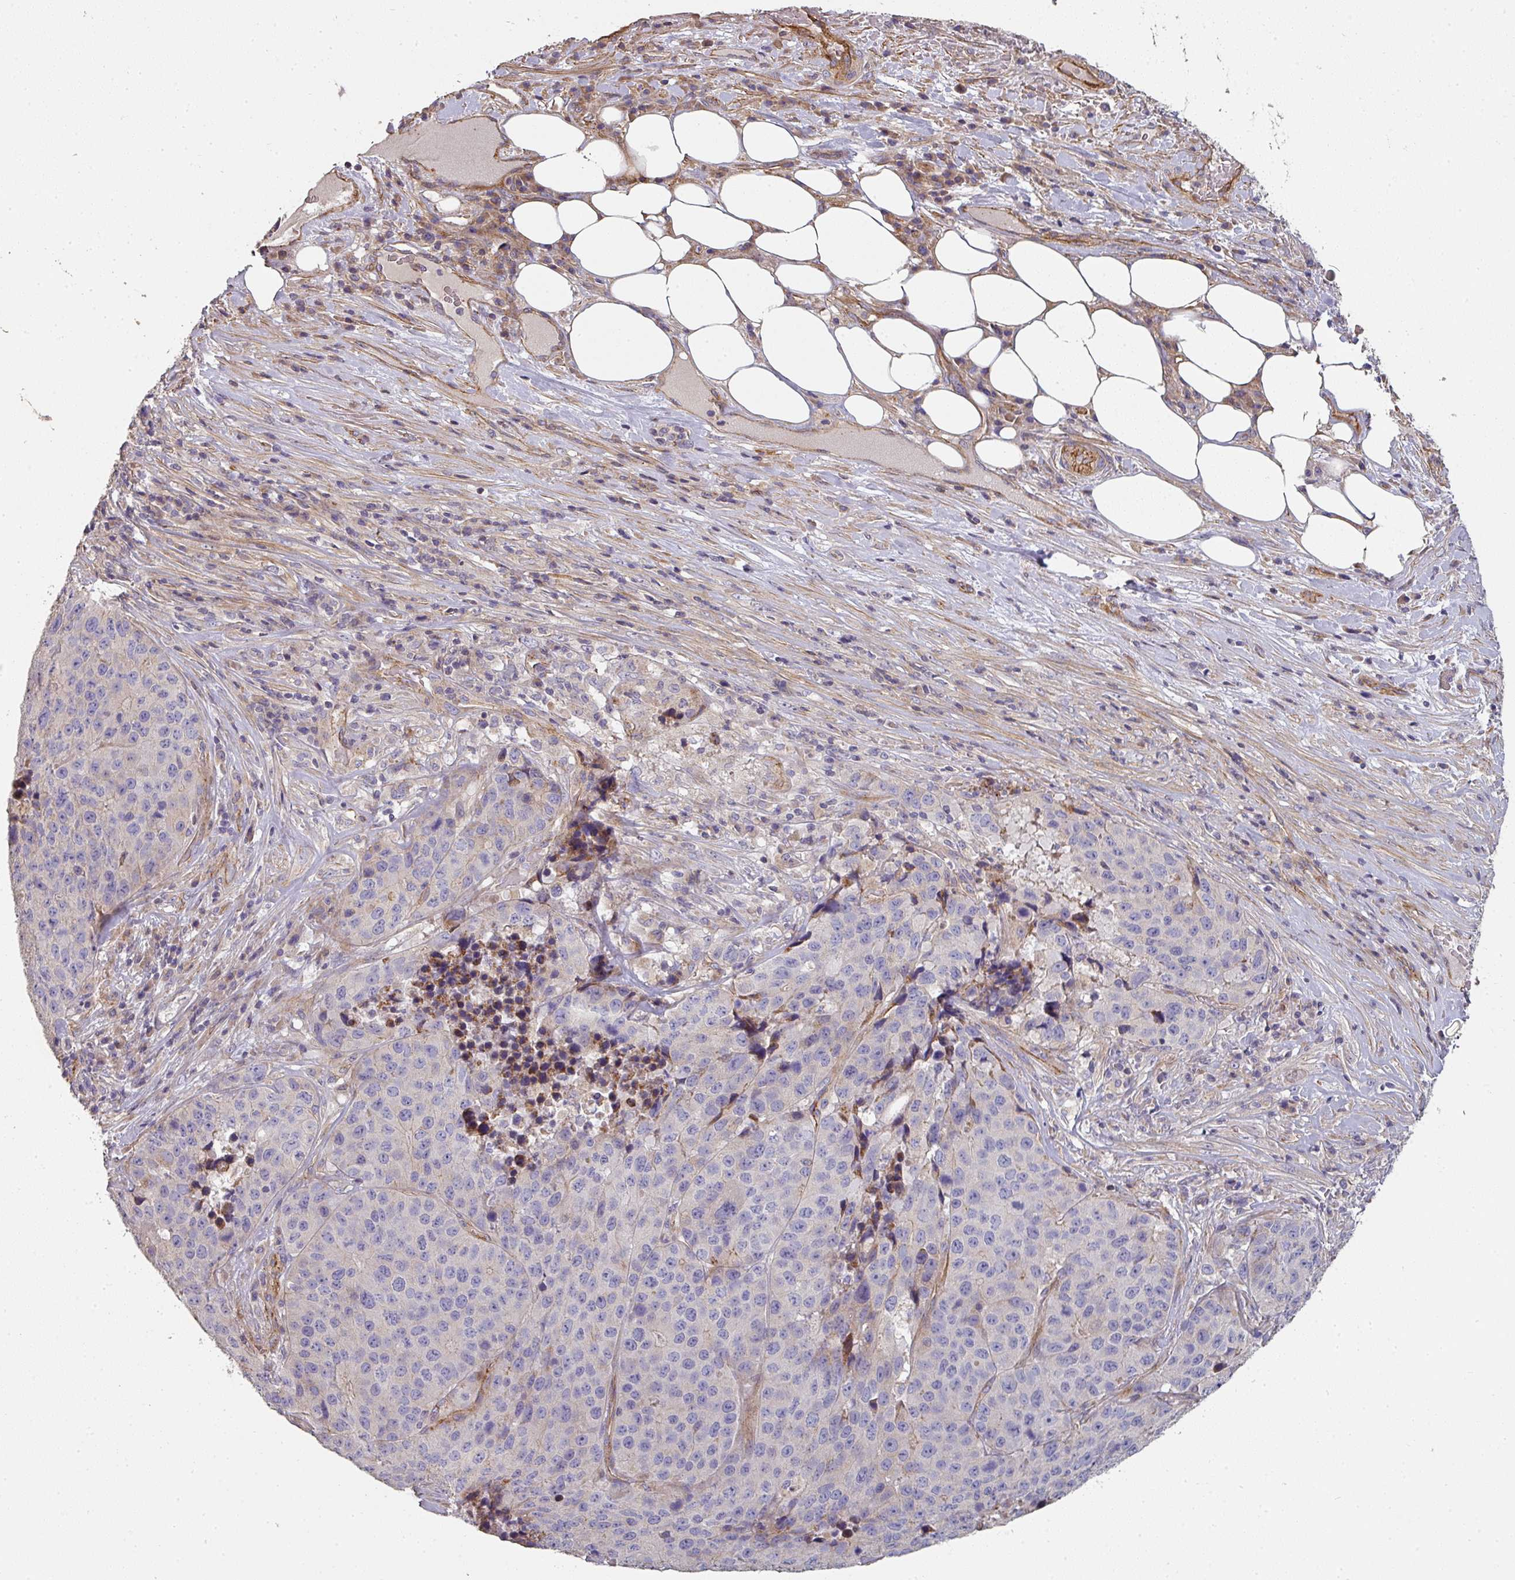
{"staining": {"intensity": "negative", "quantity": "none", "location": "none"}, "tissue": "stomach cancer", "cell_type": "Tumor cells", "image_type": "cancer", "snomed": [{"axis": "morphology", "description": "Adenocarcinoma, NOS"}, {"axis": "topography", "description": "Stomach"}], "caption": "Immunohistochemistry micrograph of human adenocarcinoma (stomach) stained for a protein (brown), which shows no expression in tumor cells.", "gene": "PCDH1", "patient": {"sex": "male", "age": 71}}